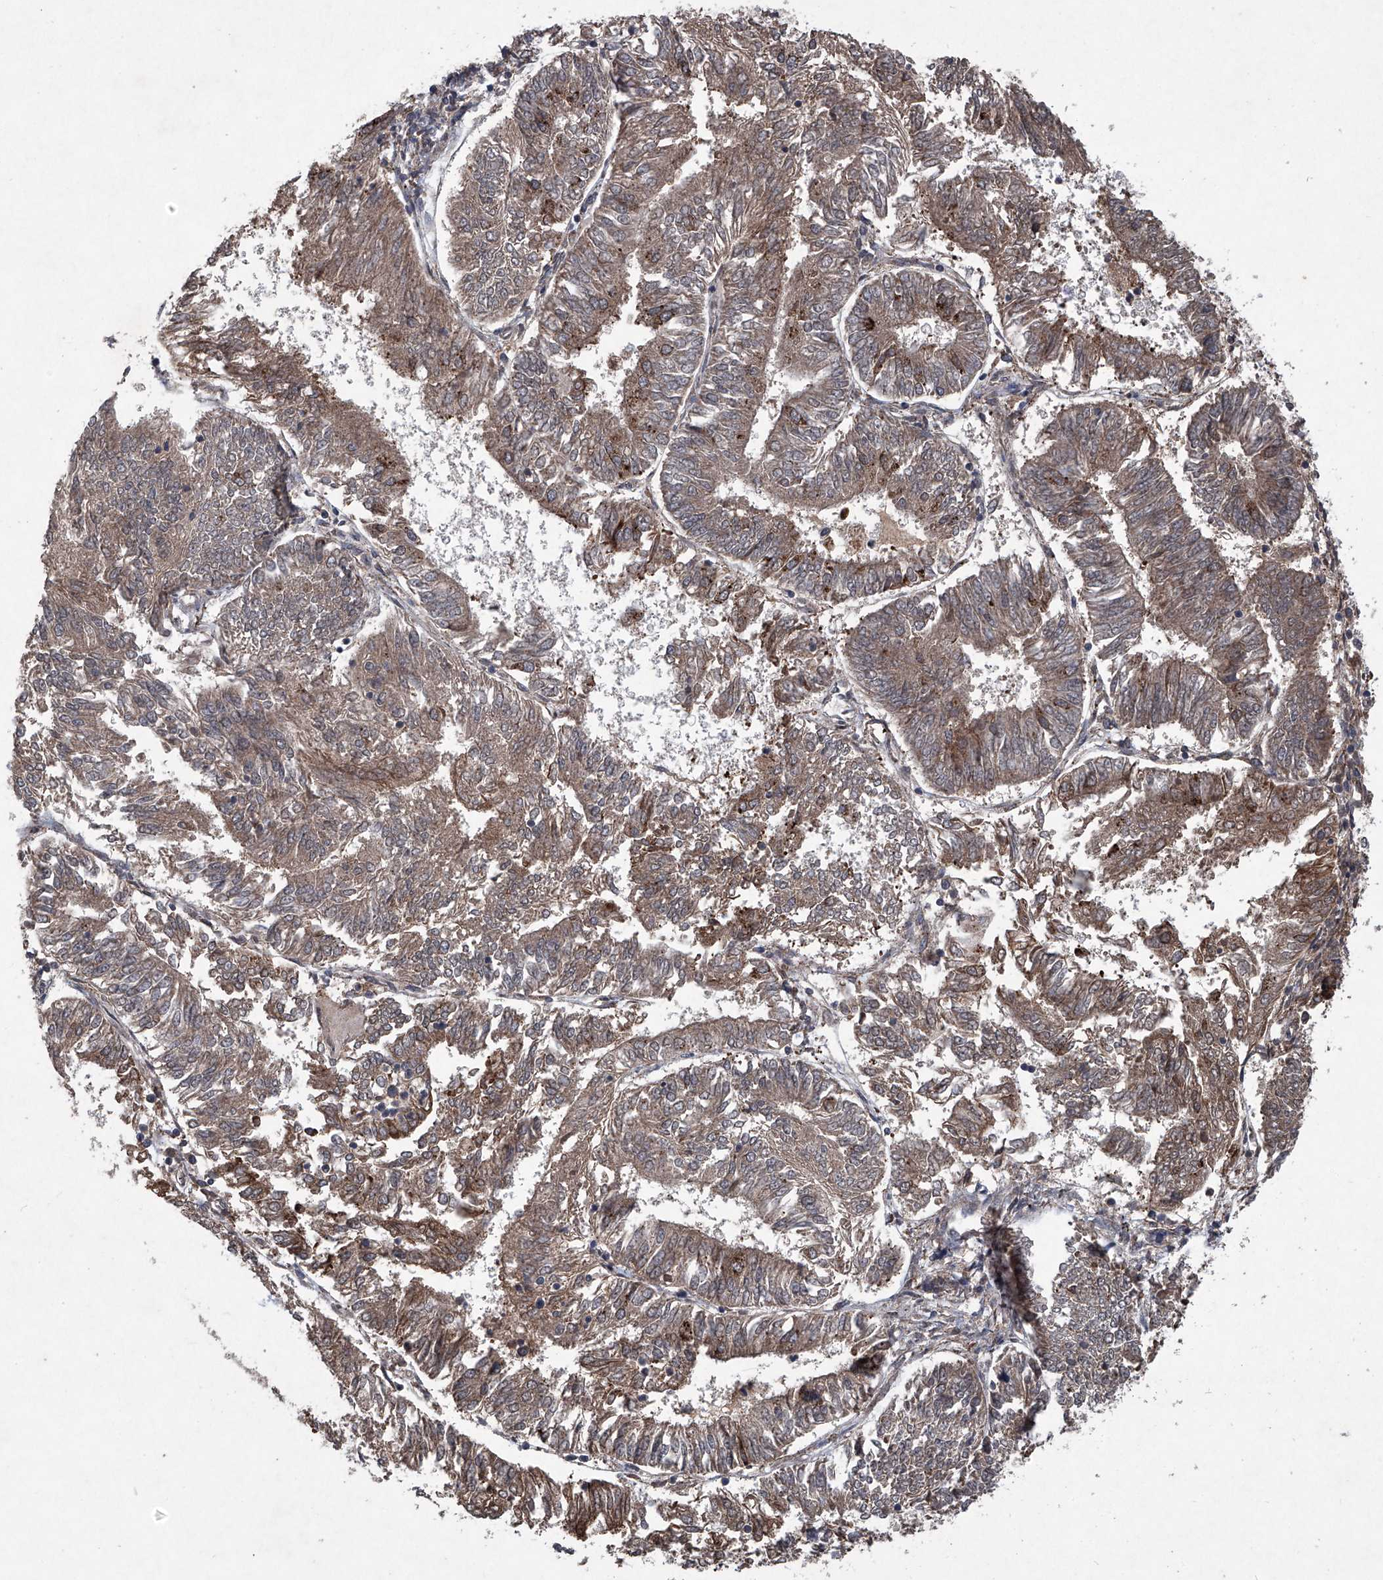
{"staining": {"intensity": "moderate", "quantity": ">75%", "location": "cytoplasmic/membranous"}, "tissue": "endometrial cancer", "cell_type": "Tumor cells", "image_type": "cancer", "snomed": [{"axis": "morphology", "description": "Adenocarcinoma, NOS"}, {"axis": "topography", "description": "Endometrium"}], "caption": "Moderate cytoplasmic/membranous protein positivity is present in approximately >75% of tumor cells in endometrial adenocarcinoma. Immunohistochemistry stains the protein of interest in brown and the nuclei are stained blue.", "gene": "SUMF2", "patient": {"sex": "female", "age": 58}}